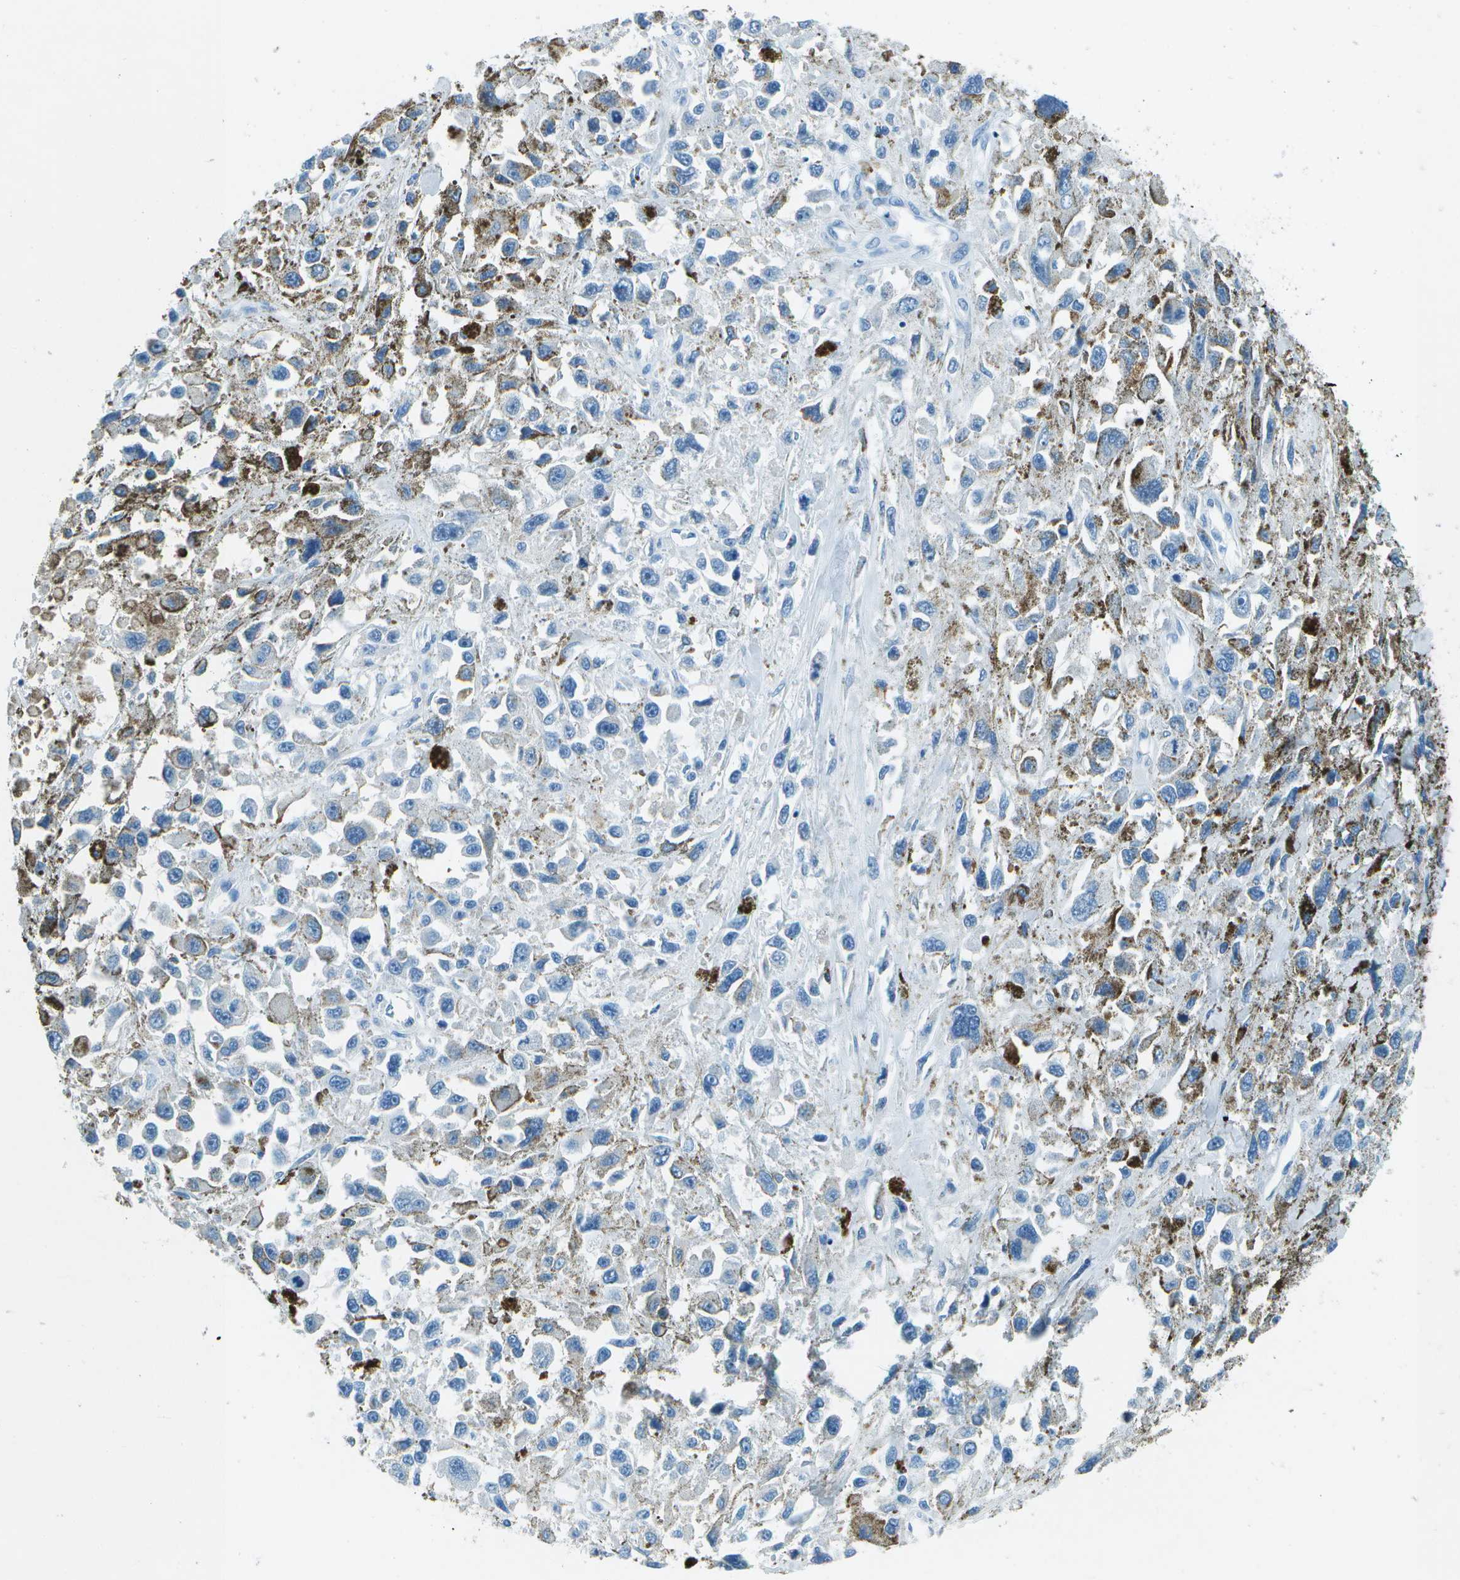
{"staining": {"intensity": "negative", "quantity": "none", "location": "none"}, "tissue": "melanoma", "cell_type": "Tumor cells", "image_type": "cancer", "snomed": [{"axis": "morphology", "description": "Malignant melanoma, Metastatic site"}, {"axis": "topography", "description": "Lymph node"}], "caption": "IHC photomicrograph of neoplastic tissue: human malignant melanoma (metastatic site) stained with DAB demonstrates no significant protein expression in tumor cells. (Immunohistochemistry, brightfield microscopy, high magnification).", "gene": "SLC16A10", "patient": {"sex": "male", "age": 59}}